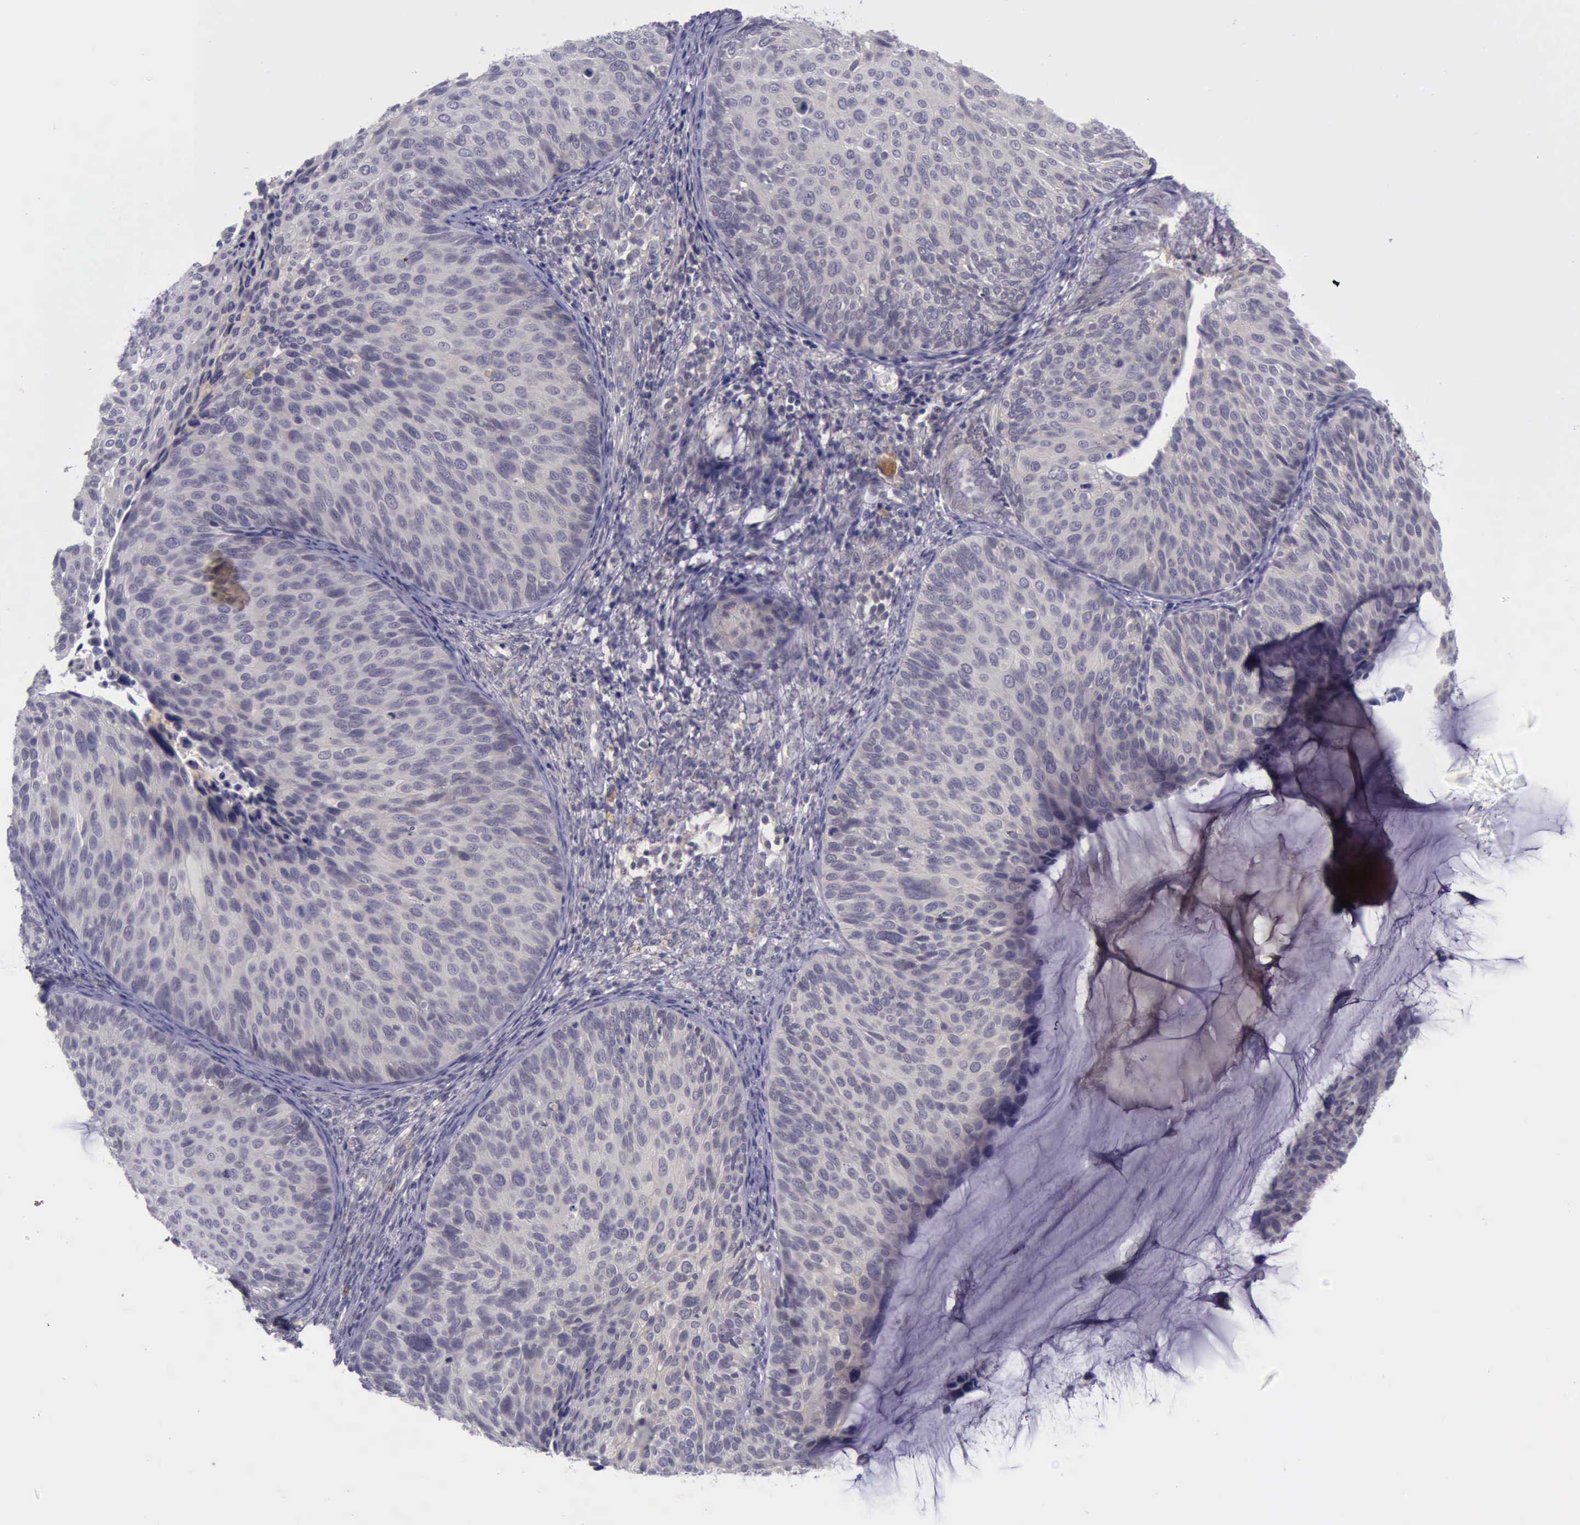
{"staining": {"intensity": "negative", "quantity": "none", "location": "none"}, "tissue": "cervical cancer", "cell_type": "Tumor cells", "image_type": "cancer", "snomed": [{"axis": "morphology", "description": "Squamous cell carcinoma, NOS"}, {"axis": "topography", "description": "Cervix"}], "caption": "Tumor cells show no significant positivity in cervical cancer. (DAB (3,3'-diaminobenzidine) IHC with hematoxylin counter stain).", "gene": "ARNT2", "patient": {"sex": "female", "age": 36}}